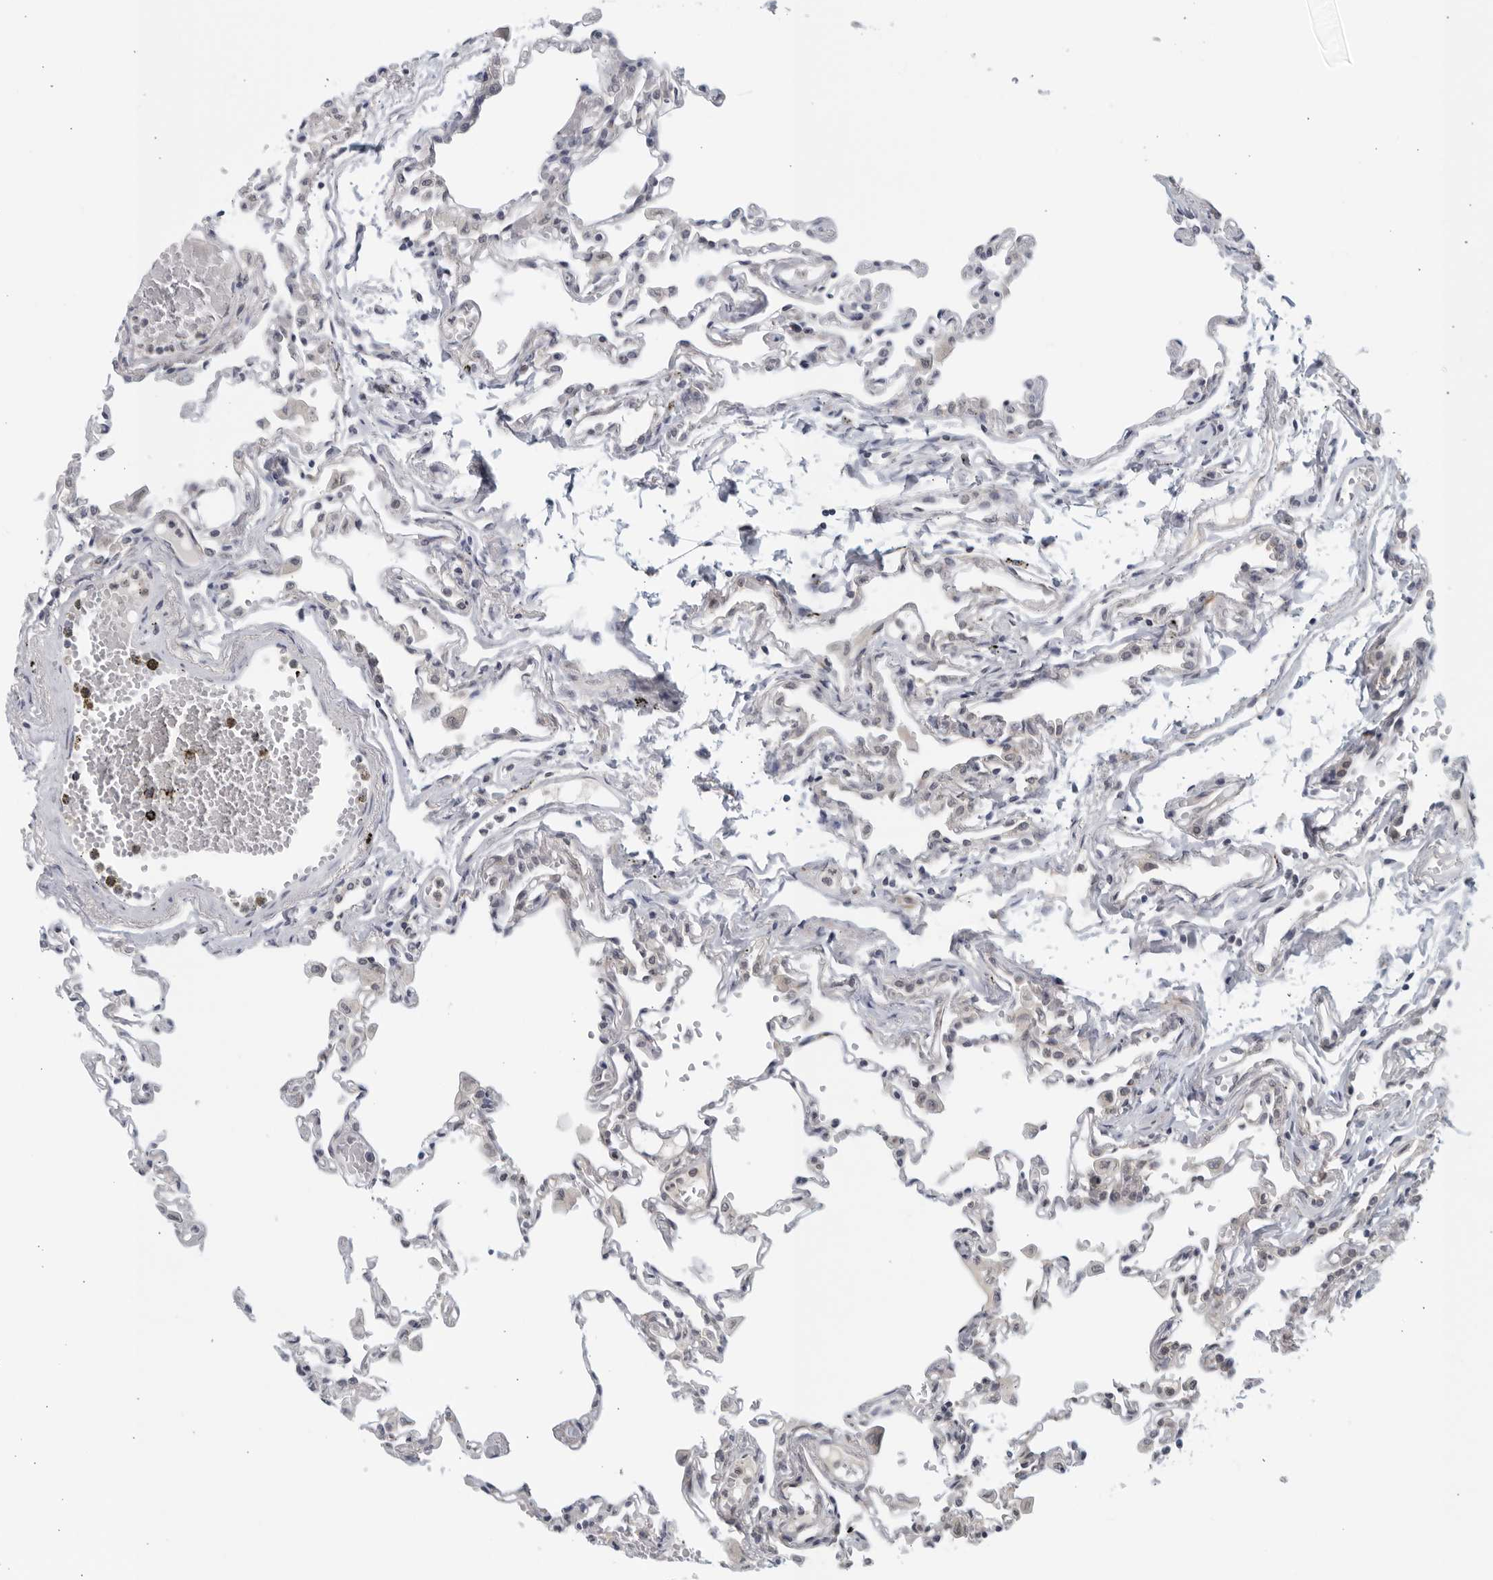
{"staining": {"intensity": "negative", "quantity": "none", "location": "none"}, "tissue": "lung", "cell_type": "Alveolar cells", "image_type": "normal", "snomed": [{"axis": "morphology", "description": "Normal tissue, NOS"}, {"axis": "topography", "description": "Bronchus"}, {"axis": "topography", "description": "Lung"}], "caption": "High magnification brightfield microscopy of benign lung stained with DAB (3,3'-diaminobenzidine) (brown) and counterstained with hematoxylin (blue): alveolar cells show no significant positivity.", "gene": "RC3H1", "patient": {"sex": "female", "age": 49}}